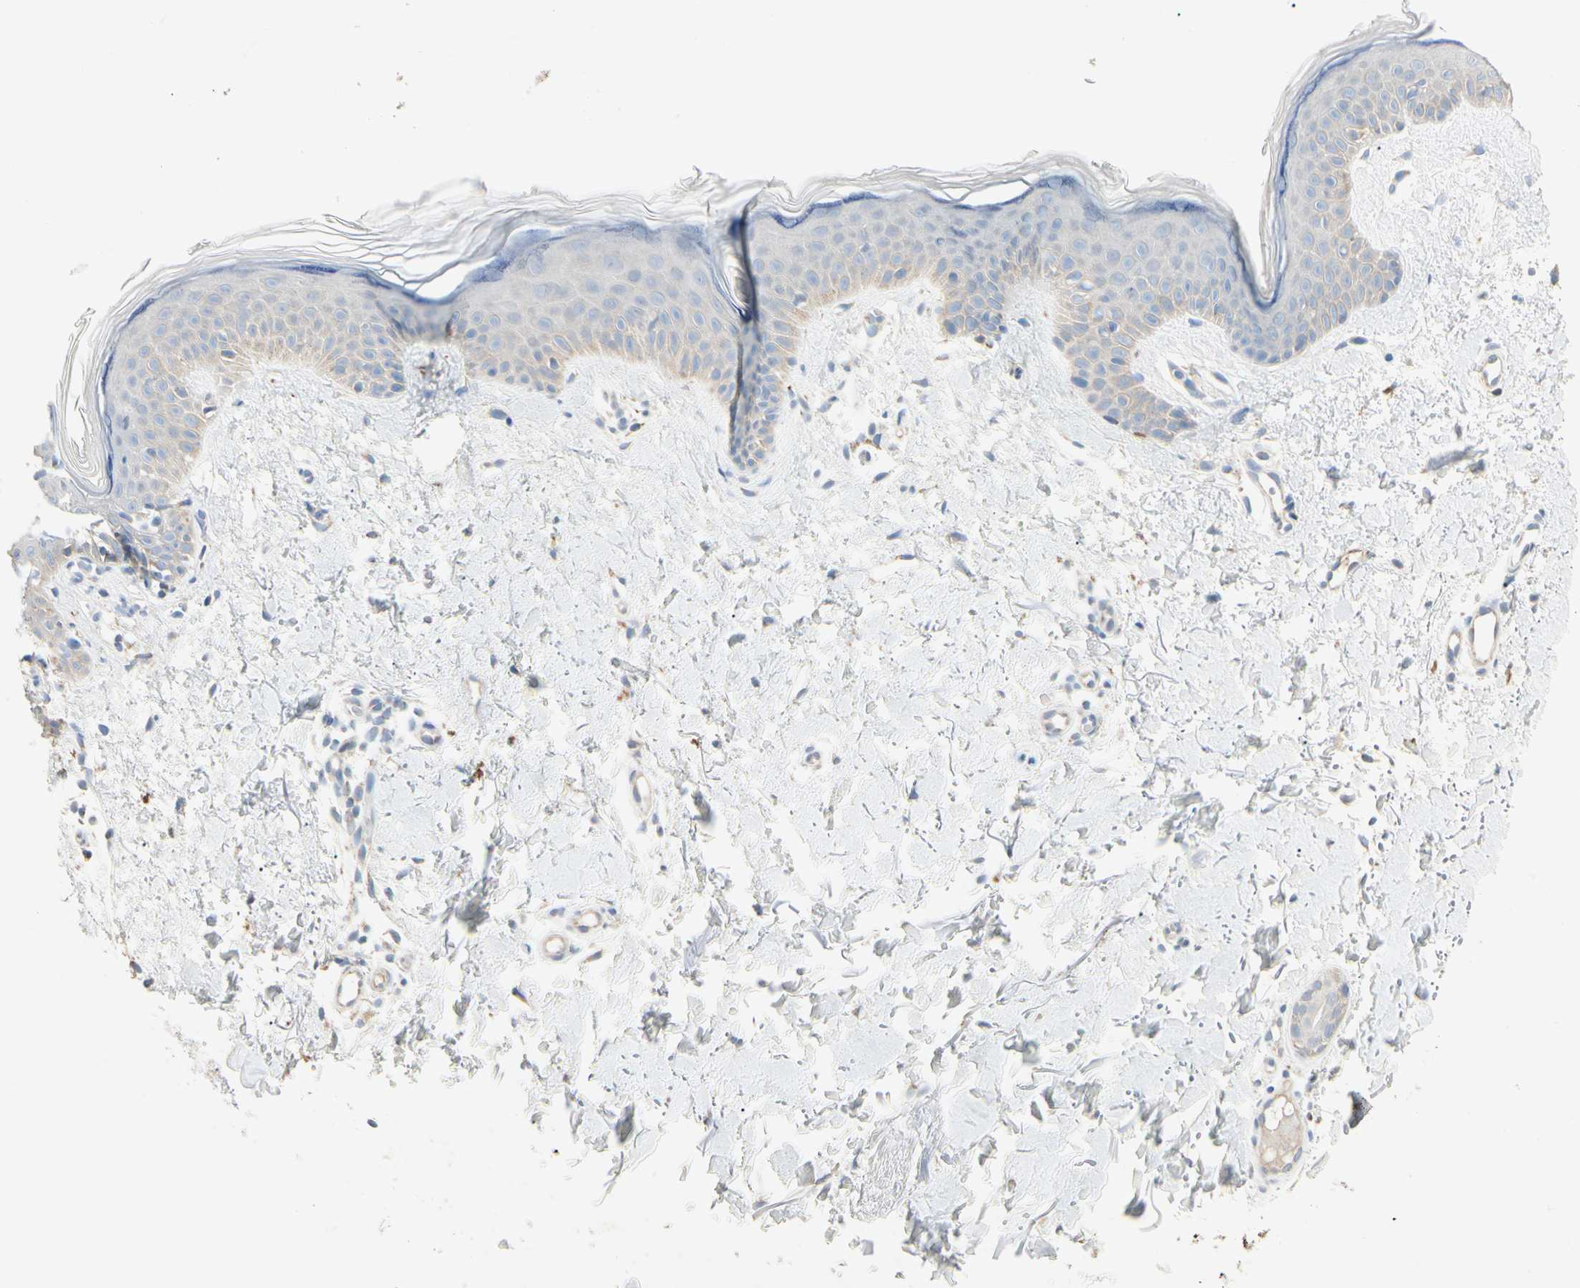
{"staining": {"intensity": "negative", "quantity": "none", "location": "none"}, "tissue": "skin", "cell_type": "Fibroblasts", "image_type": "normal", "snomed": [{"axis": "morphology", "description": "Normal tissue, NOS"}, {"axis": "topography", "description": "Skin"}], "caption": "This is an immunohistochemistry histopathology image of benign skin. There is no staining in fibroblasts.", "gene": "ALDH18A1", "patient": {"sex": "female", "age": 56}}